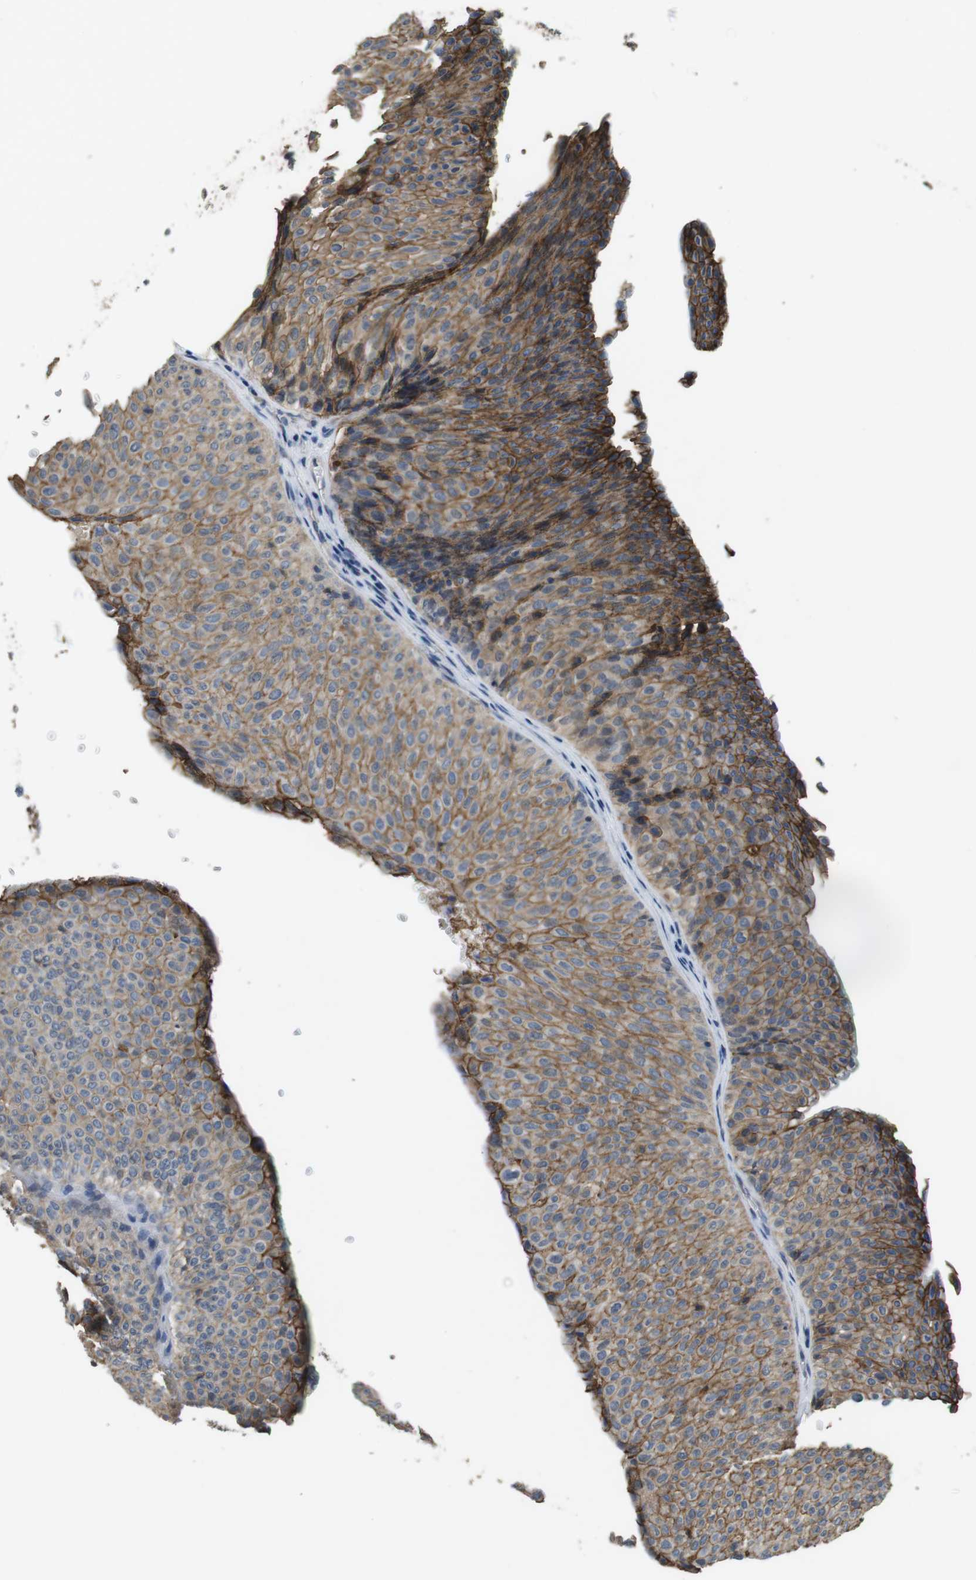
{"staining": {"intensity": "moderate", "quantity": ">75%", "location": "cytoplasmic/membranous"}, "tissue": "urothelial cancer", "cell_type": "Tumor cells", "image_type": "cancer", "snomed": [{"axis": "morphology", "description": "Urothelial carcinoma, Low grade"}, {"axis": "topography", "description": "Urinary bladder"}], "caption": "This histopathology image reveals IHC staining of urothelial cancer, with medium moderate cytoplasmic/membranous staining in approximately >75% of tumor cells.", "gene": "CLDN7", "patient": {"sex": "male", "age": 78}}